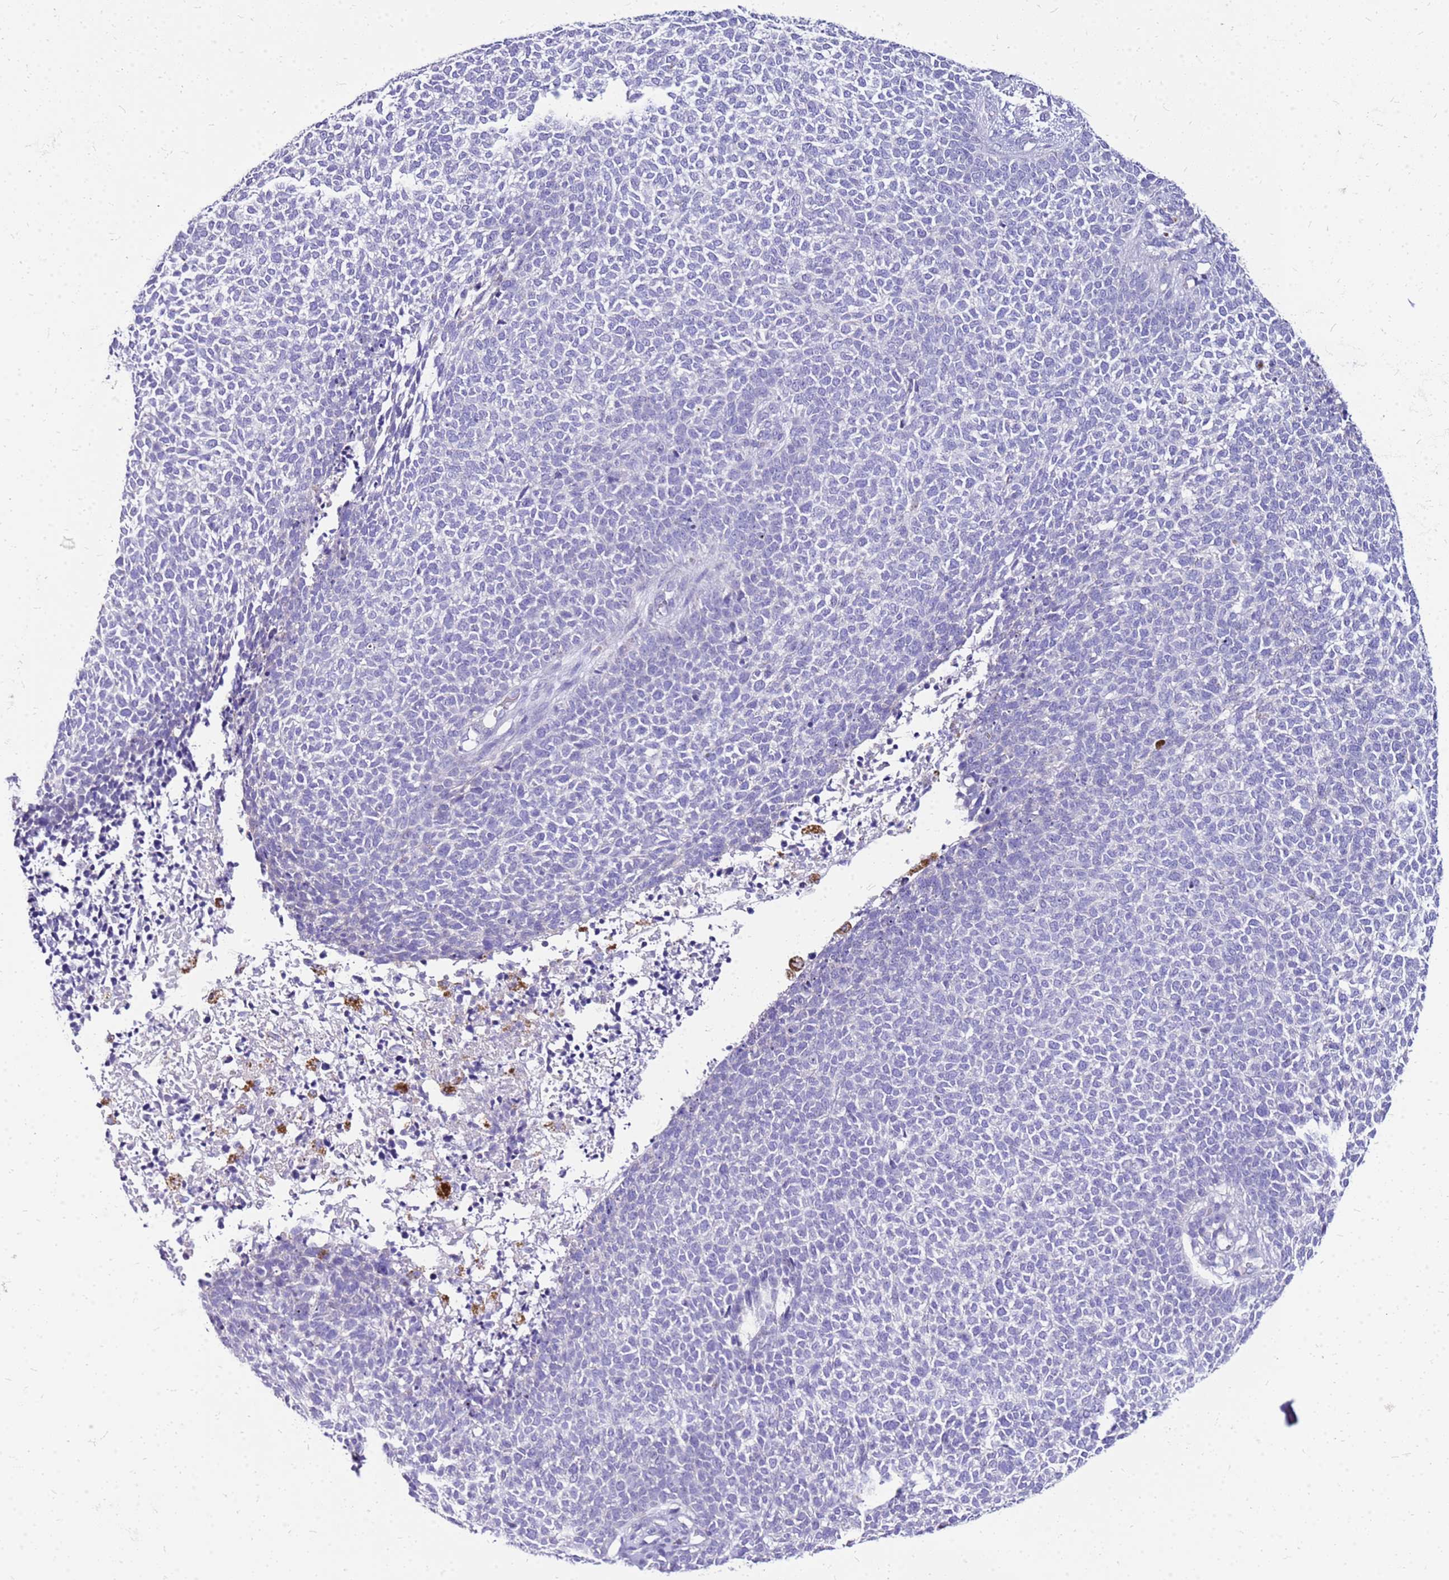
{"staining": {"intensity": "negative", "quantity": "none", "location": "none"}, "tissue": "skin cancer", "cell_type": "Tumor cells", "image_type": "cancer", "snomed": [{"axis": "morphology", "description": "Basal cell carcinoma"}, {"axis": "topography", "description": "Skin"}], "caption": "This is an IHC micrograph of human skin cancer (basal cell carcinoma). There is no positivity in tumor cells.", "gene": "DCDC2B", "patient": {"sex": "female", "age": 84}}